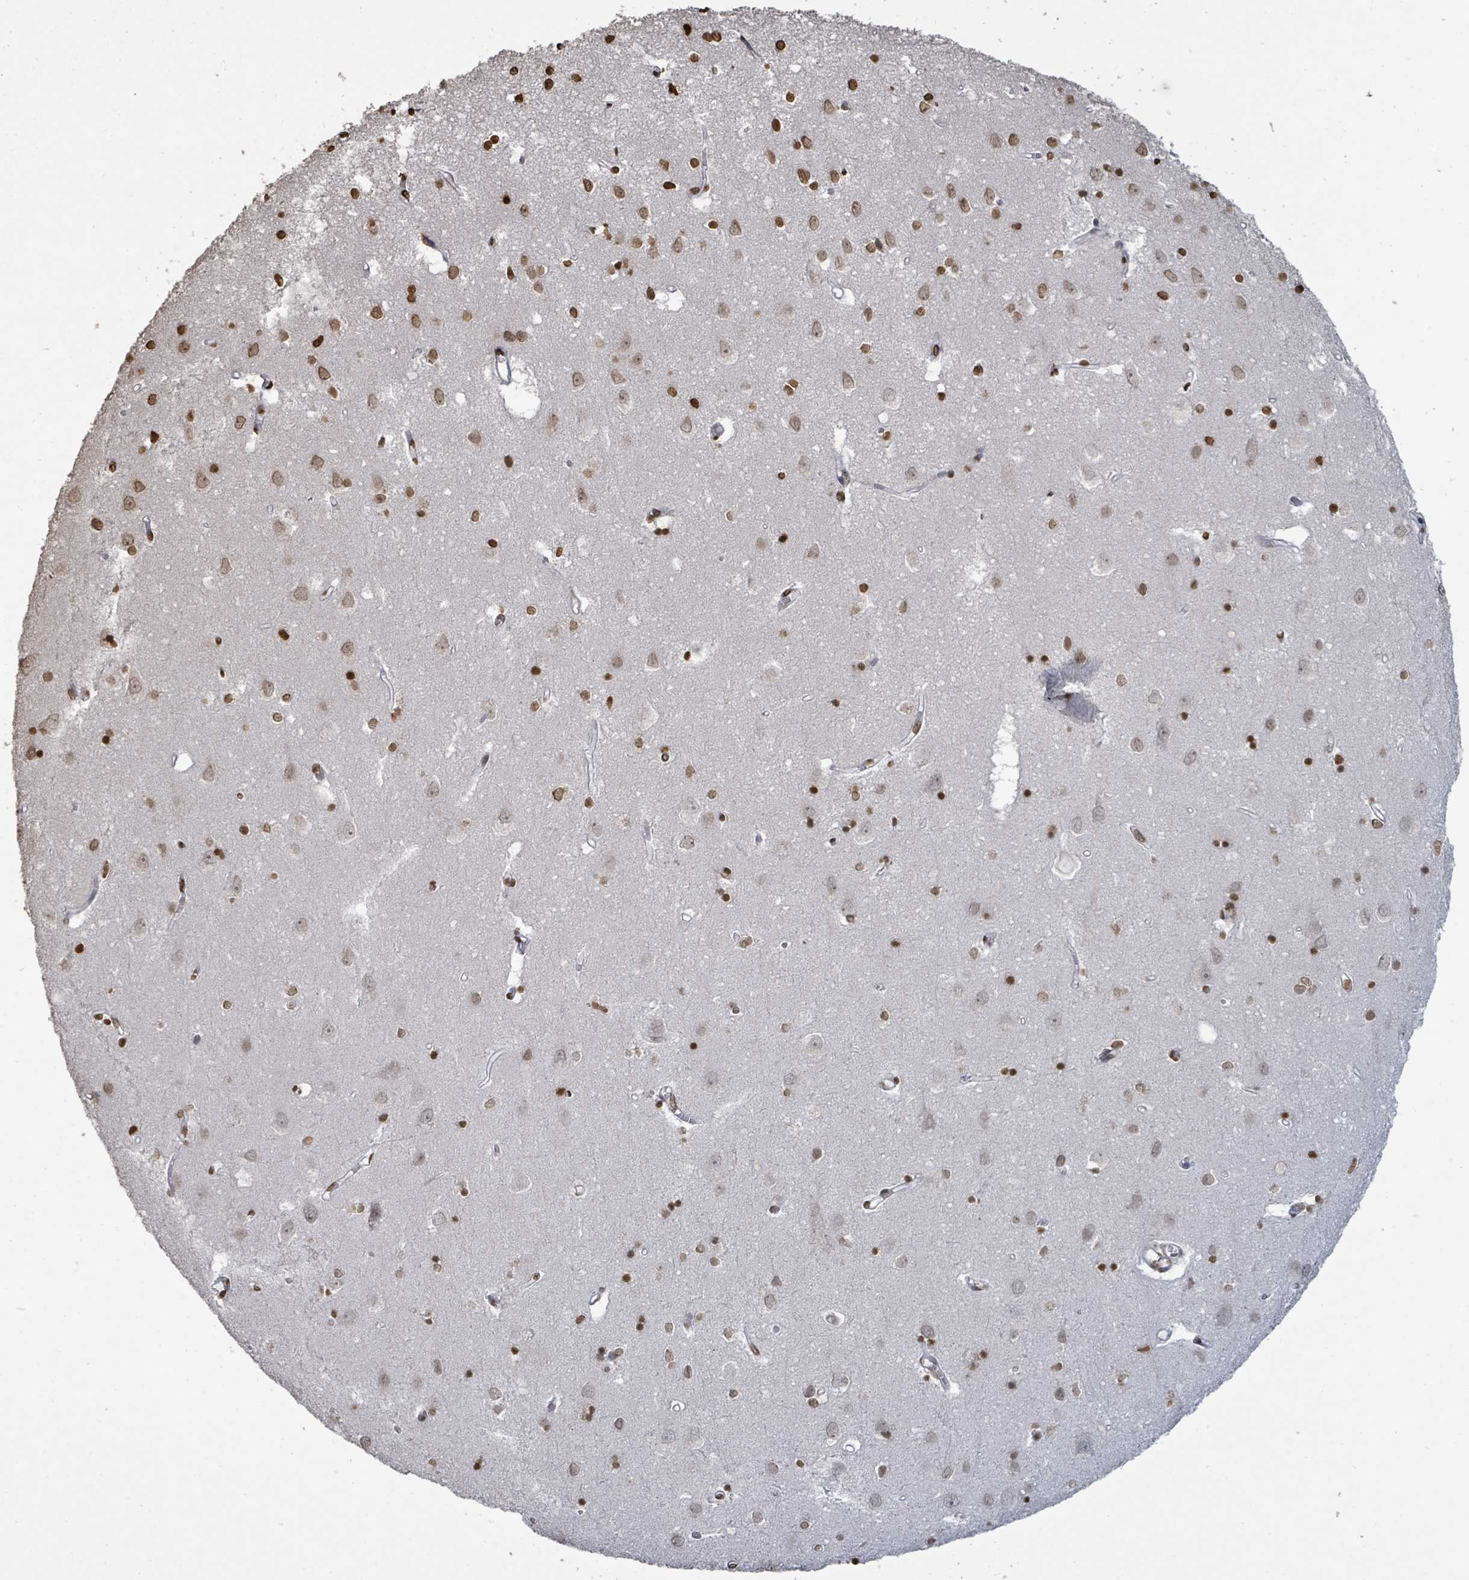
{"staining": {"intensity": "moderate", "quantity": "25%-75%", "location": "nuclear"}, "tissue": "cerebral cortex", "cell_type": "Endothelial cells", "image_type": "normal", "snomed": [{"axis": "morphology", "description": "Normal tissue, NOS"}, {"axis": "topography", "description": "Cerebral cortex"}], "caption": "This micrograph shows normal cerebral cortex stained with IHC to label a protein in brown. The nuclear of endothelial cells show moderate positivity for the protein. Nuclei are counter-stained blue.", "gene": "MRPS12", "patient": {"sex": "male", "age": 70}}